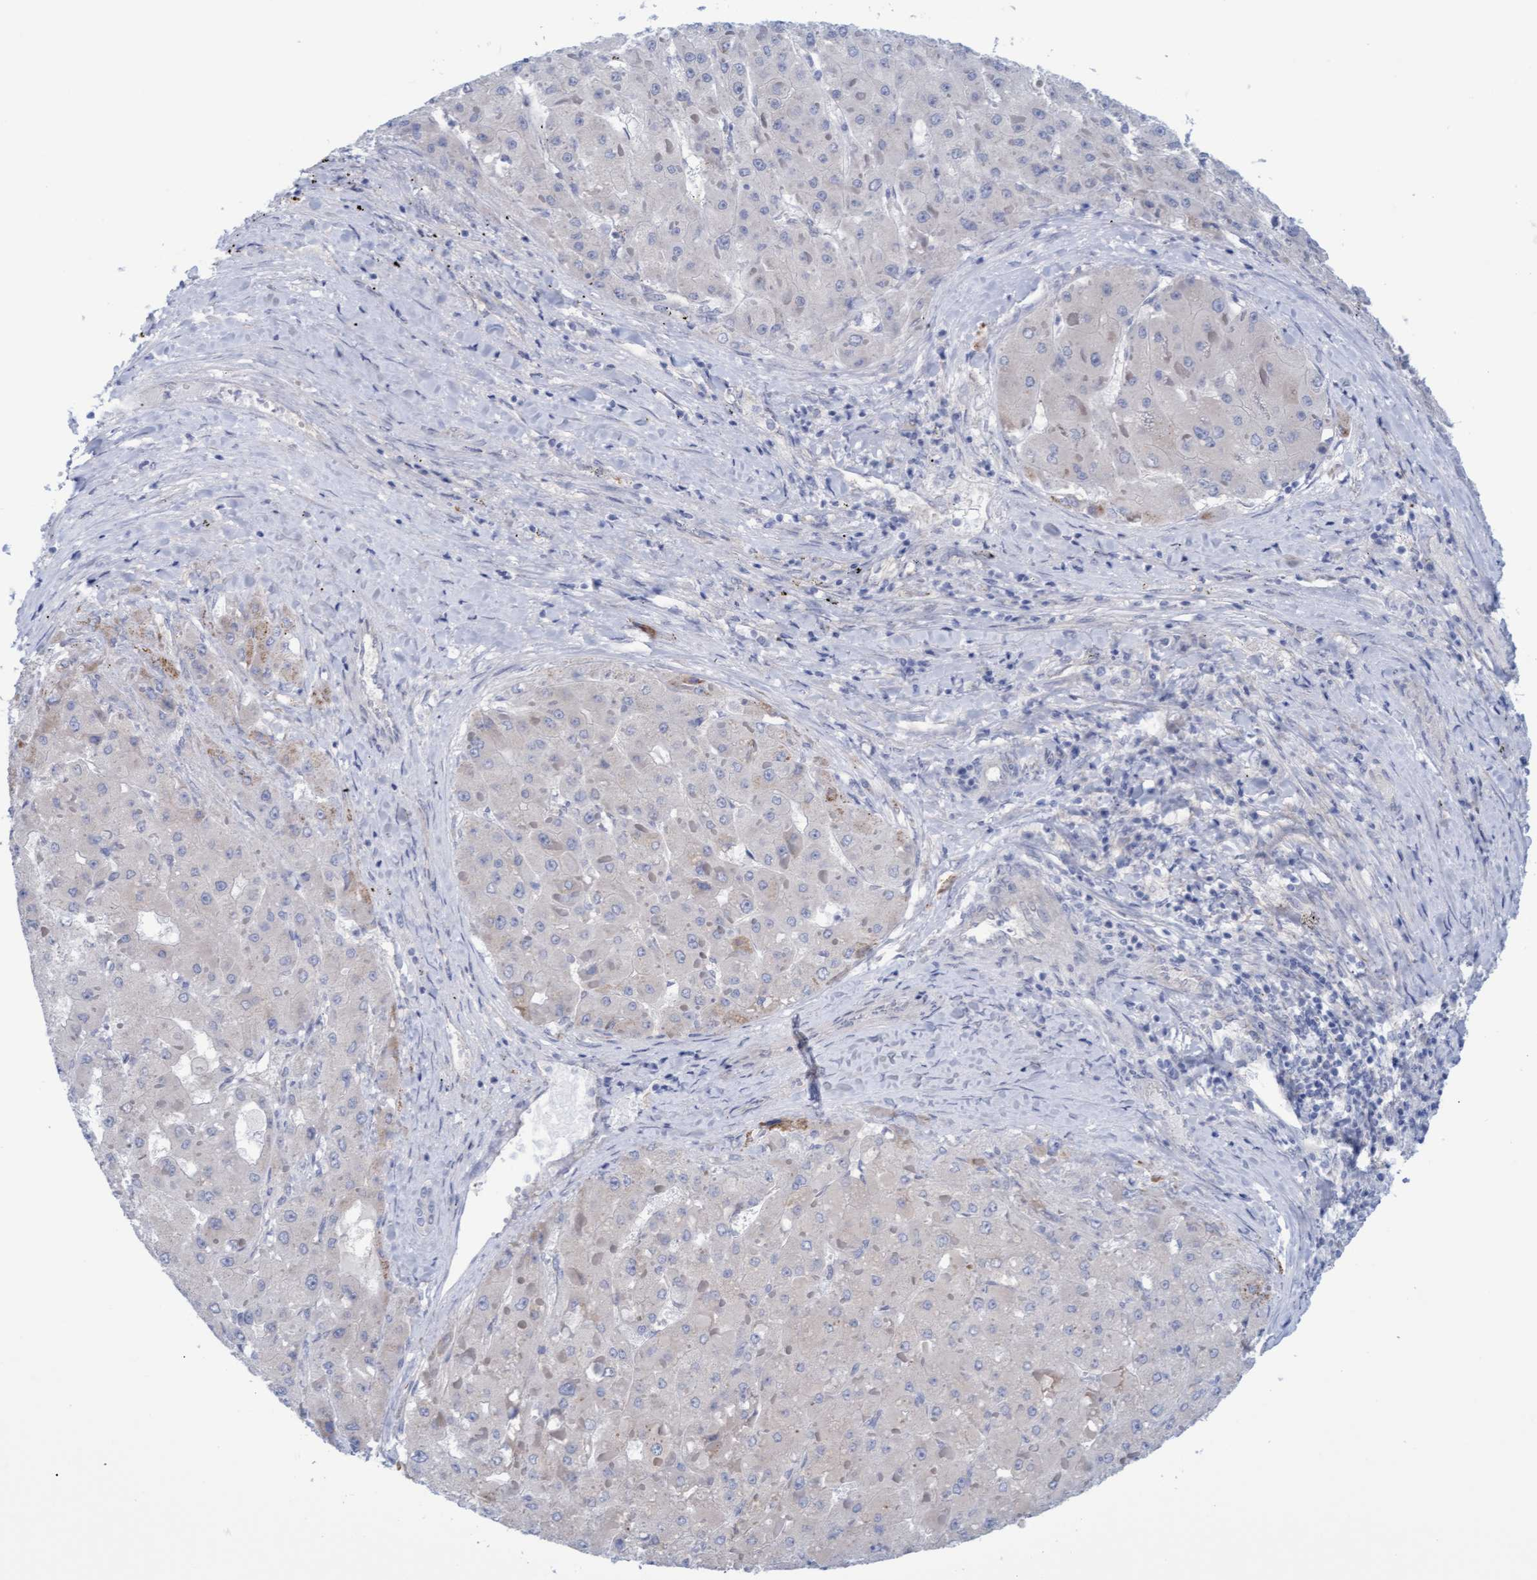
{"staining": {"intensity": "negative", "quantity": "none", "location": "none"}, "tissue": "liver cancer", "cell_type": "Tumor cells", "image_type": "cancer", "snomed": [{"axis": "morphology", "description": "Carcinoma, Hepatocellular, NOS"}, {"axis": "topography", "description": "Liver"}], "caption": "High magnification brightfield microscopy of liver cancer (hepatocellular carcinoma) stained with DAB (brown) and counterstained with hematoxylin (blue): tumor cells show no significant positivity.", "gene": "STXBP1", "patient": {"sex": "female", "age": 73}}